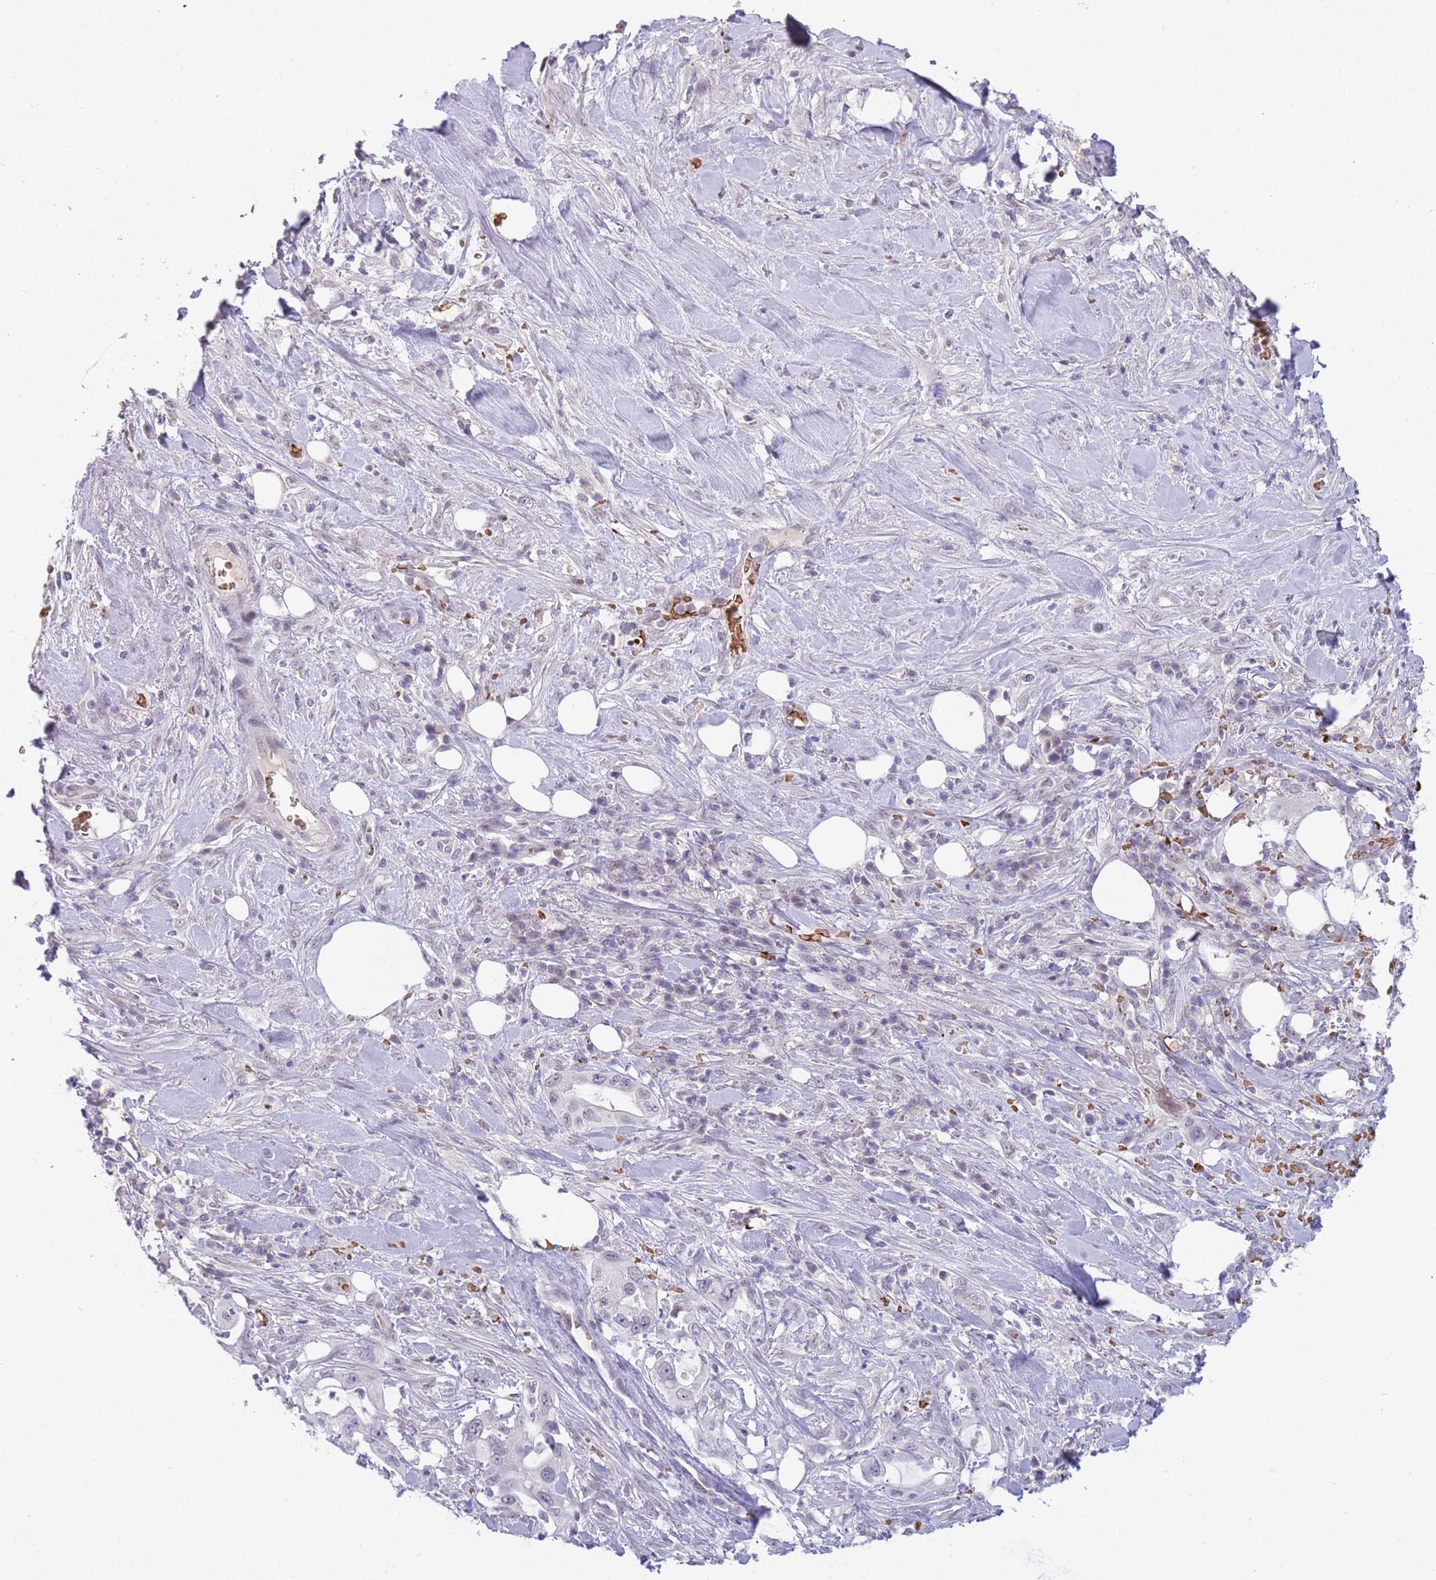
{"staining": {"intensity": "negative", "quantity": "none", "location": "none"}, "tissue": "pancreatic cancer", "cell_type": "Tumor cells", "image_type": "cancer", "snomed": [{"axis": "morphology", "description": "Adenocarcinoma, NOS"}, {"axis": "topography", "description": "Pancreas"}], "caption": "This is an IHC histopathology image of pancreatic cancer (adenocarcinoma). There is no positivity in tumor cells.", "gene": "LYPD6B", "patient": {"sex": "female", "age": 61}}